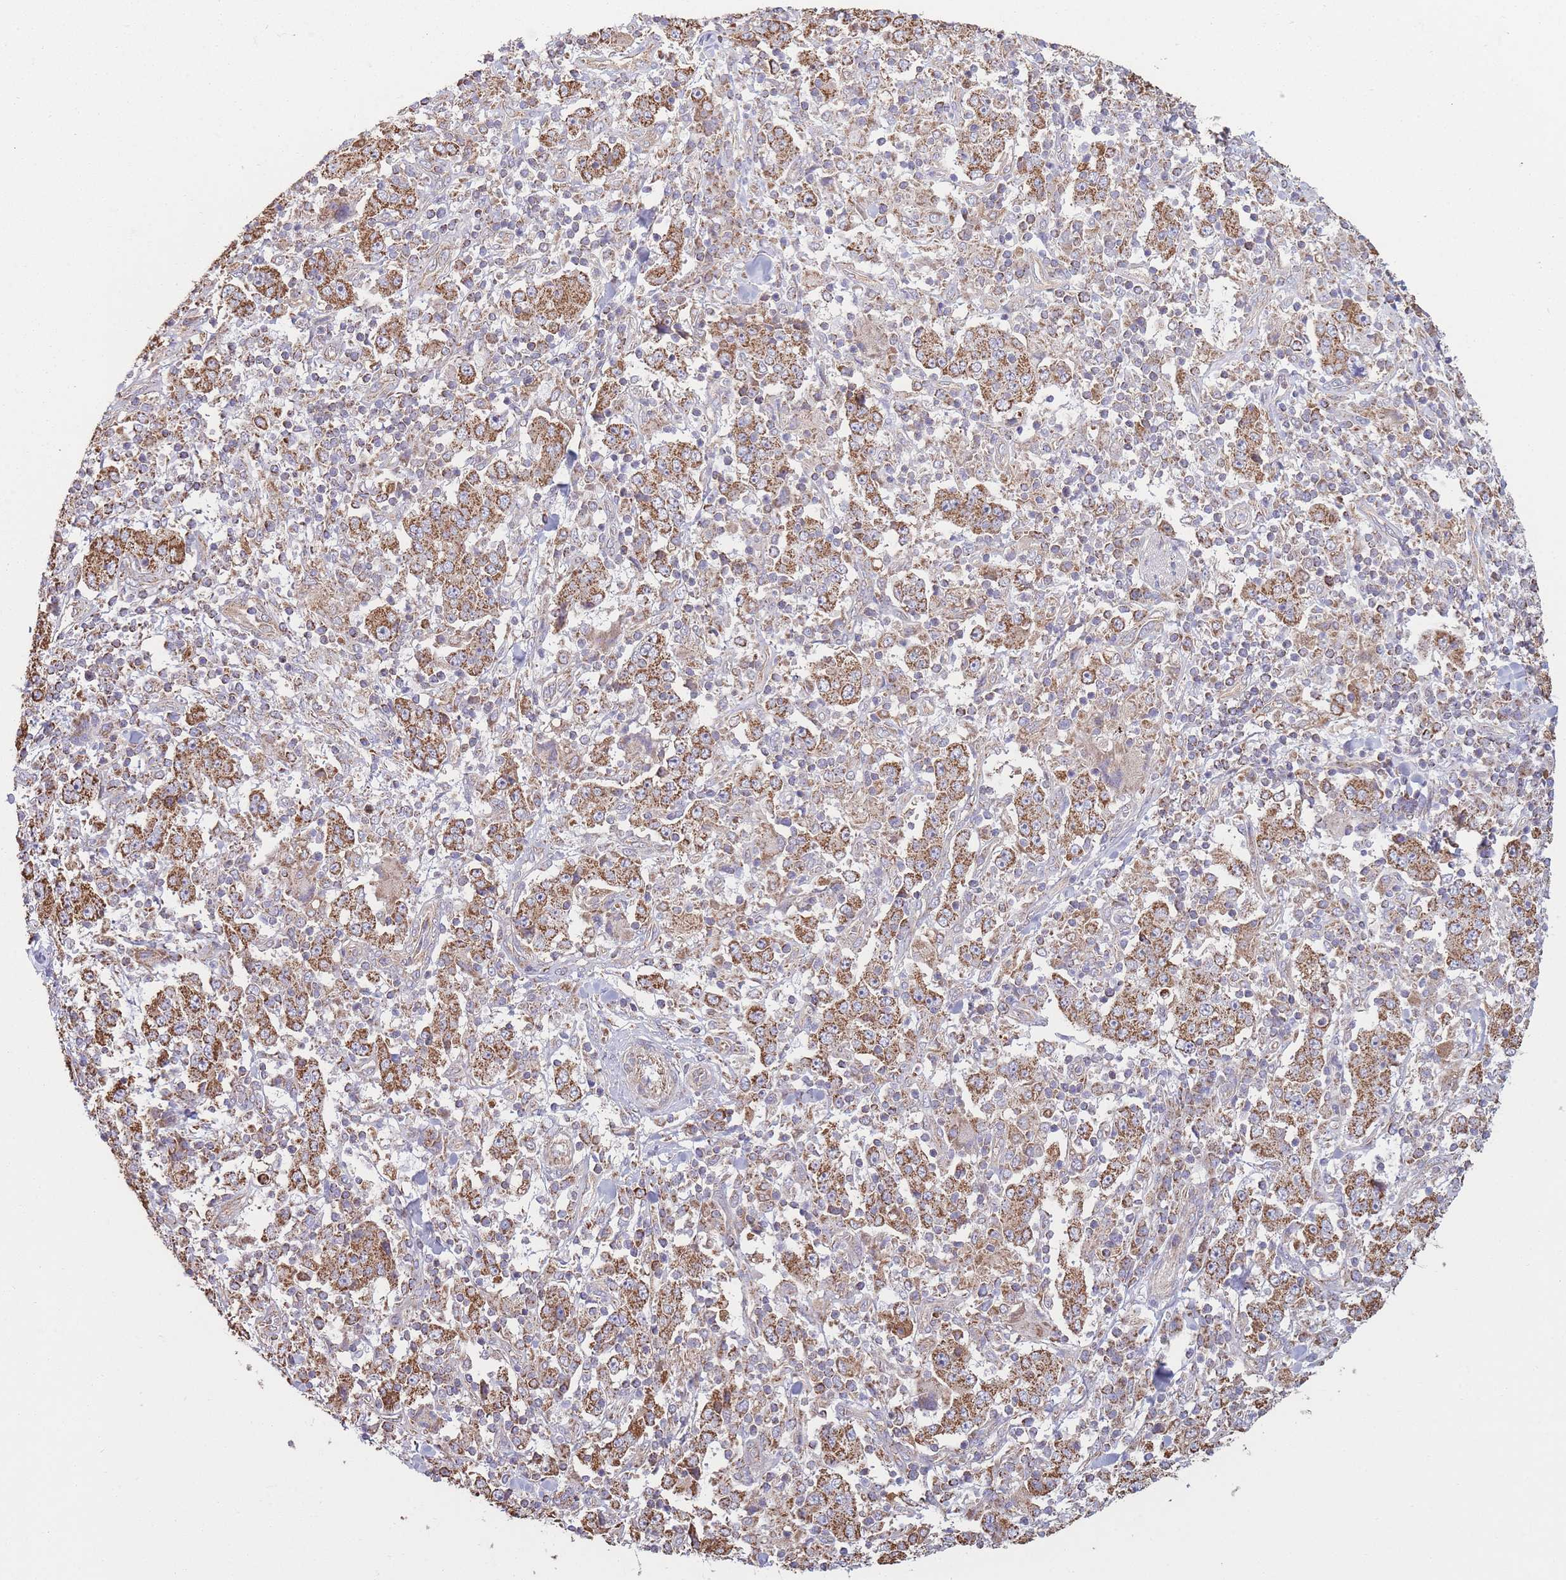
{"staining": {"intensity": "moderate", "quantity": ">75%", "location": "cytoplasmic/membranous"}, "tissue": "stomach cancer", "cell_type": "Tumor cells", "image_type": "cancer", "snomed": [{"axis": "morphology", "description": "Normal tissue, NOS"}, {"axis": "morphology", "description": "Adenocarcinoma, NOS"}, {"axis": "topography", "description": "Stomach, upper"}, {"axis": "topography", "description": "Stomach"}], "caption": "Stomach adenocarcinoma stained with a brown dye reveals moderate cytoplasmic/membranous positive positivity in approximately >75% of tumor cells.", "gene": "KIF16B", "patient": {"sex": "male", "age": 59}}